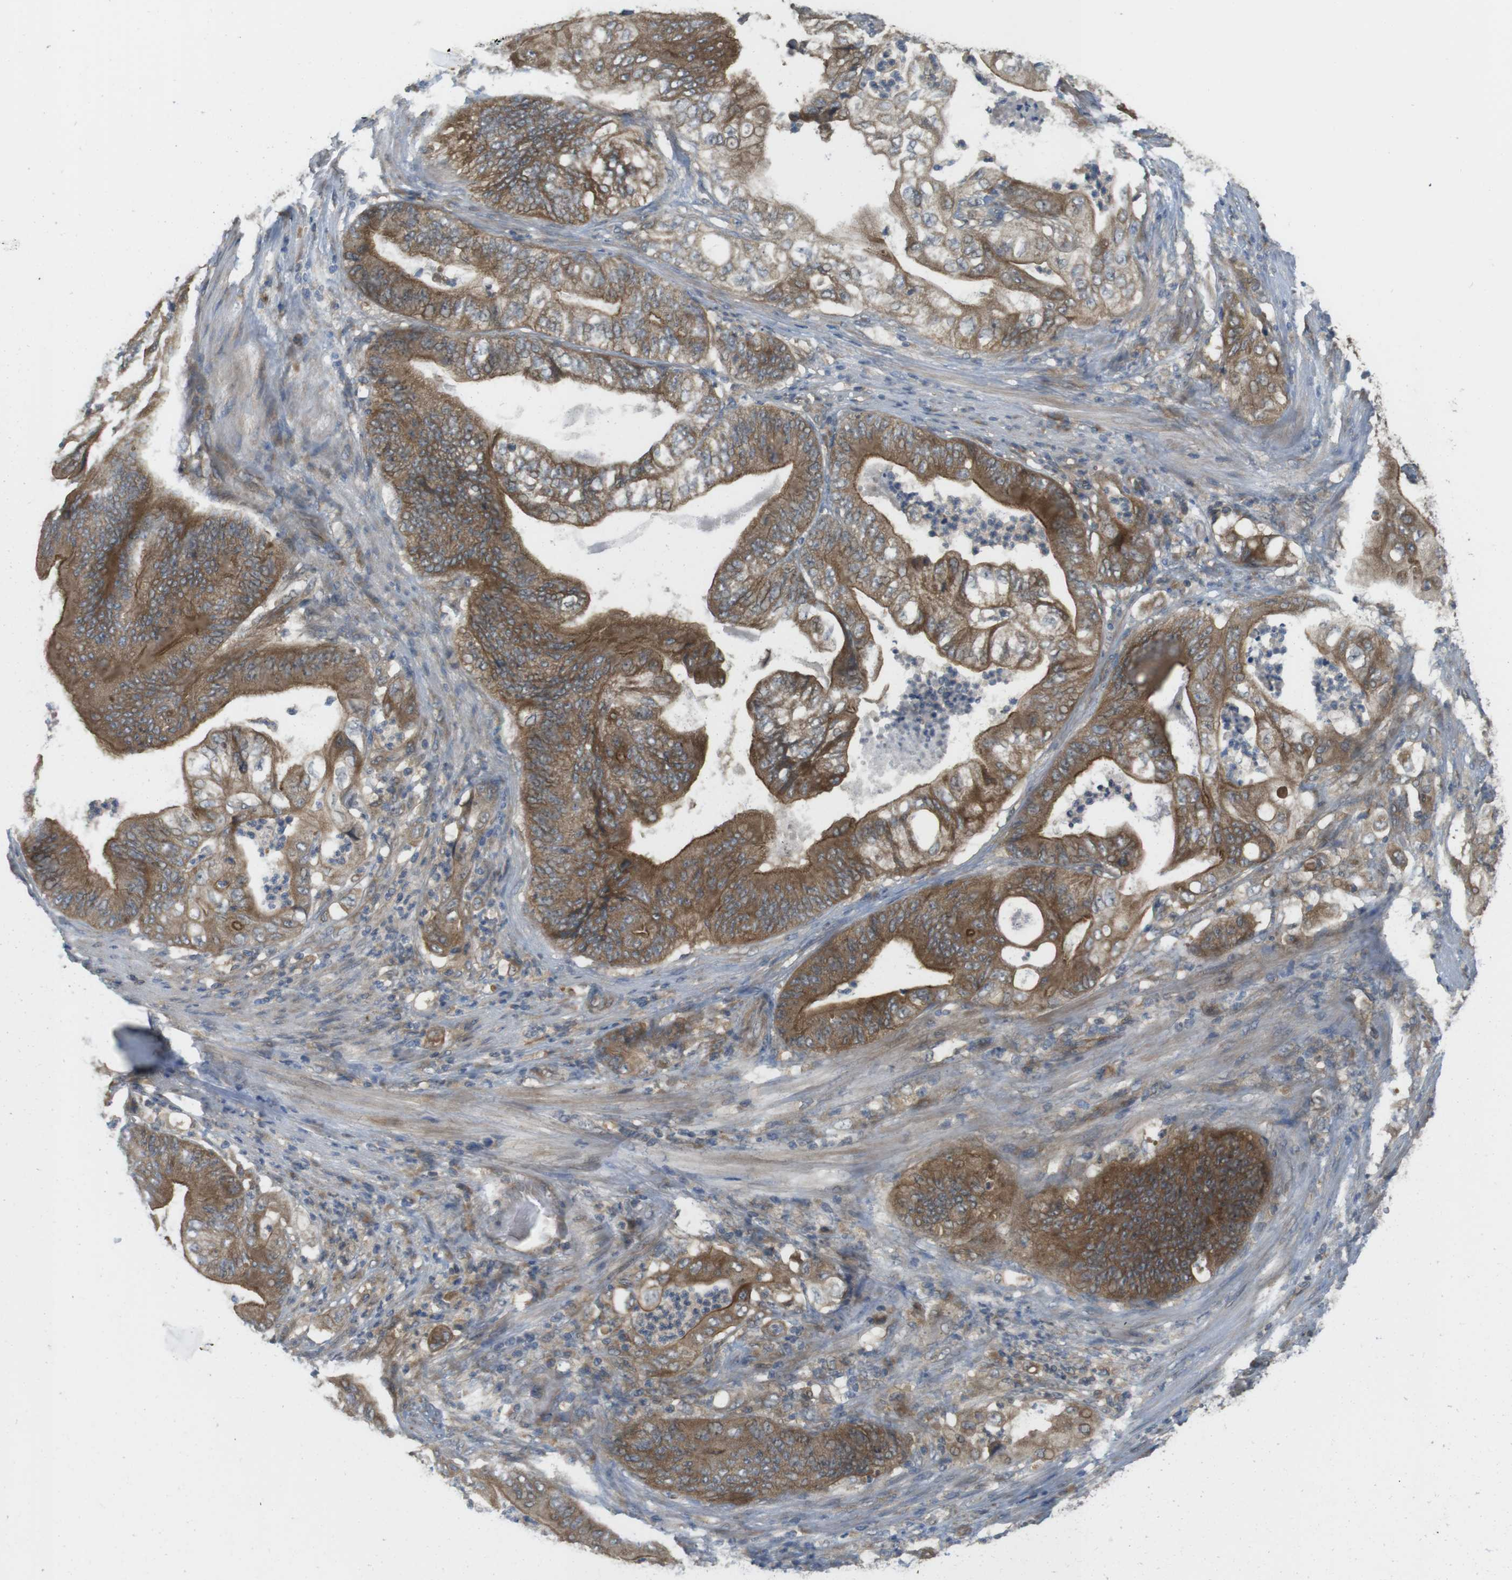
{"staining": {"intensity": "moderate", "quantity": ">75%", "location": "cytoplasmic/membranous"}, "tissue": "stomach cancer", "cell_type": "Tumor cells", "image_type": "cancer", "snomed": [{"axis": "morphology", "description": "Adenocarcinoma, NOS"}, {"axis": "topography", "description": "Stomach"}], "caption": "Adenocarcinoma (stomach) was stained to show a protein in brown. There is medium levels of moderate cytoplasmic/membranous positivity in approximately >75% of tumor cells.", "gene": "RNF130", "patient": {"sex": "female", "age": 73}}